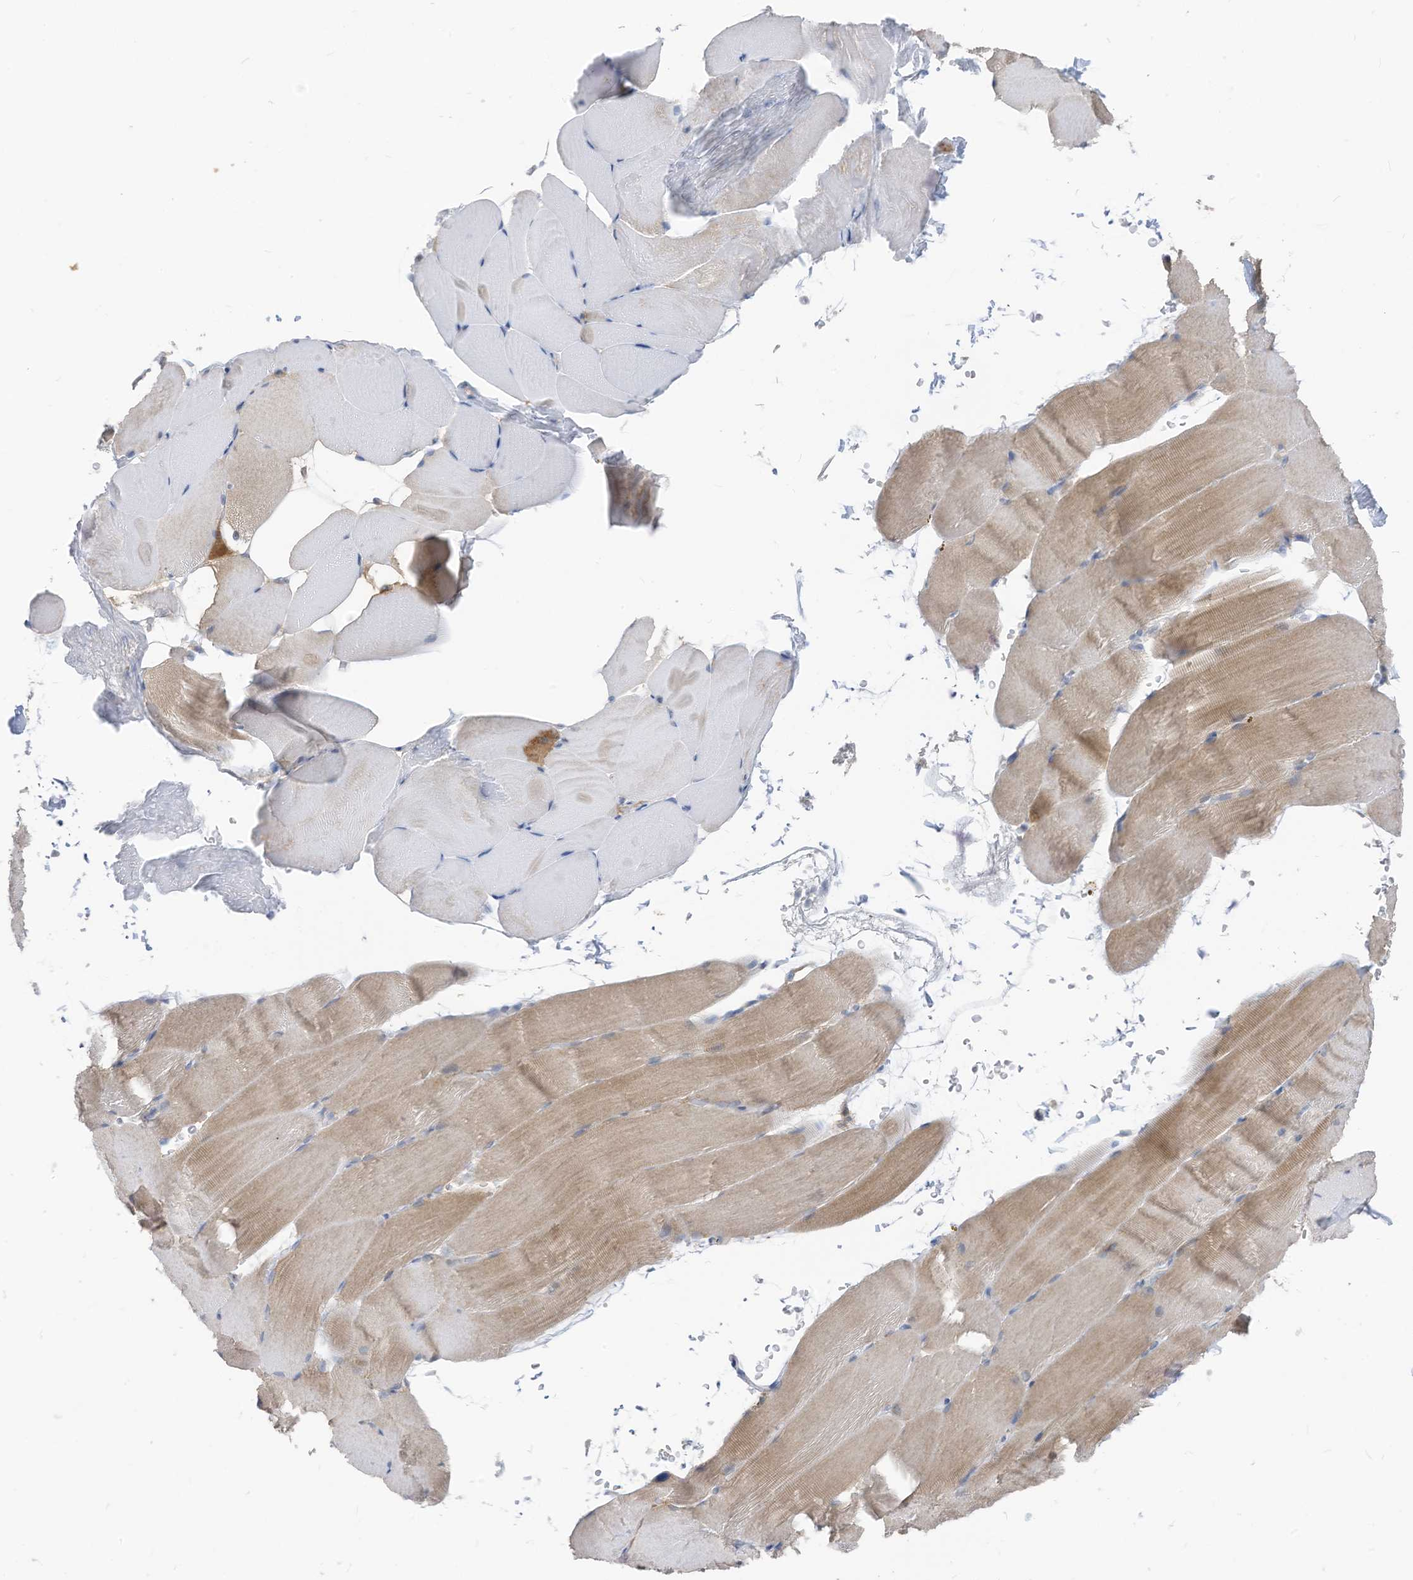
{"staining": {"intensity": "moderate", "quantity": "<25%", "location": "cytoplasmic/membranous"}, "tissue": "skeletal muscle", "cell_type": "Myocytes", "image_type": "normal", "snomed": [{"axis": "morphology", "description": "Normal tissue, NOS"}, {"axis": "topography", "description": "Skeletal muscle"}, {"axis": "topography", "description": "Parathyroid gland"}], "caption": "Moderate cytoplasmic/membranous positivity for a protein is appreciated in about <25% of myocytes of benign skeletal muscle using immunohistochemistry.", "gene": "LDAH", "patient": {"sex": "female", "age": 37}}